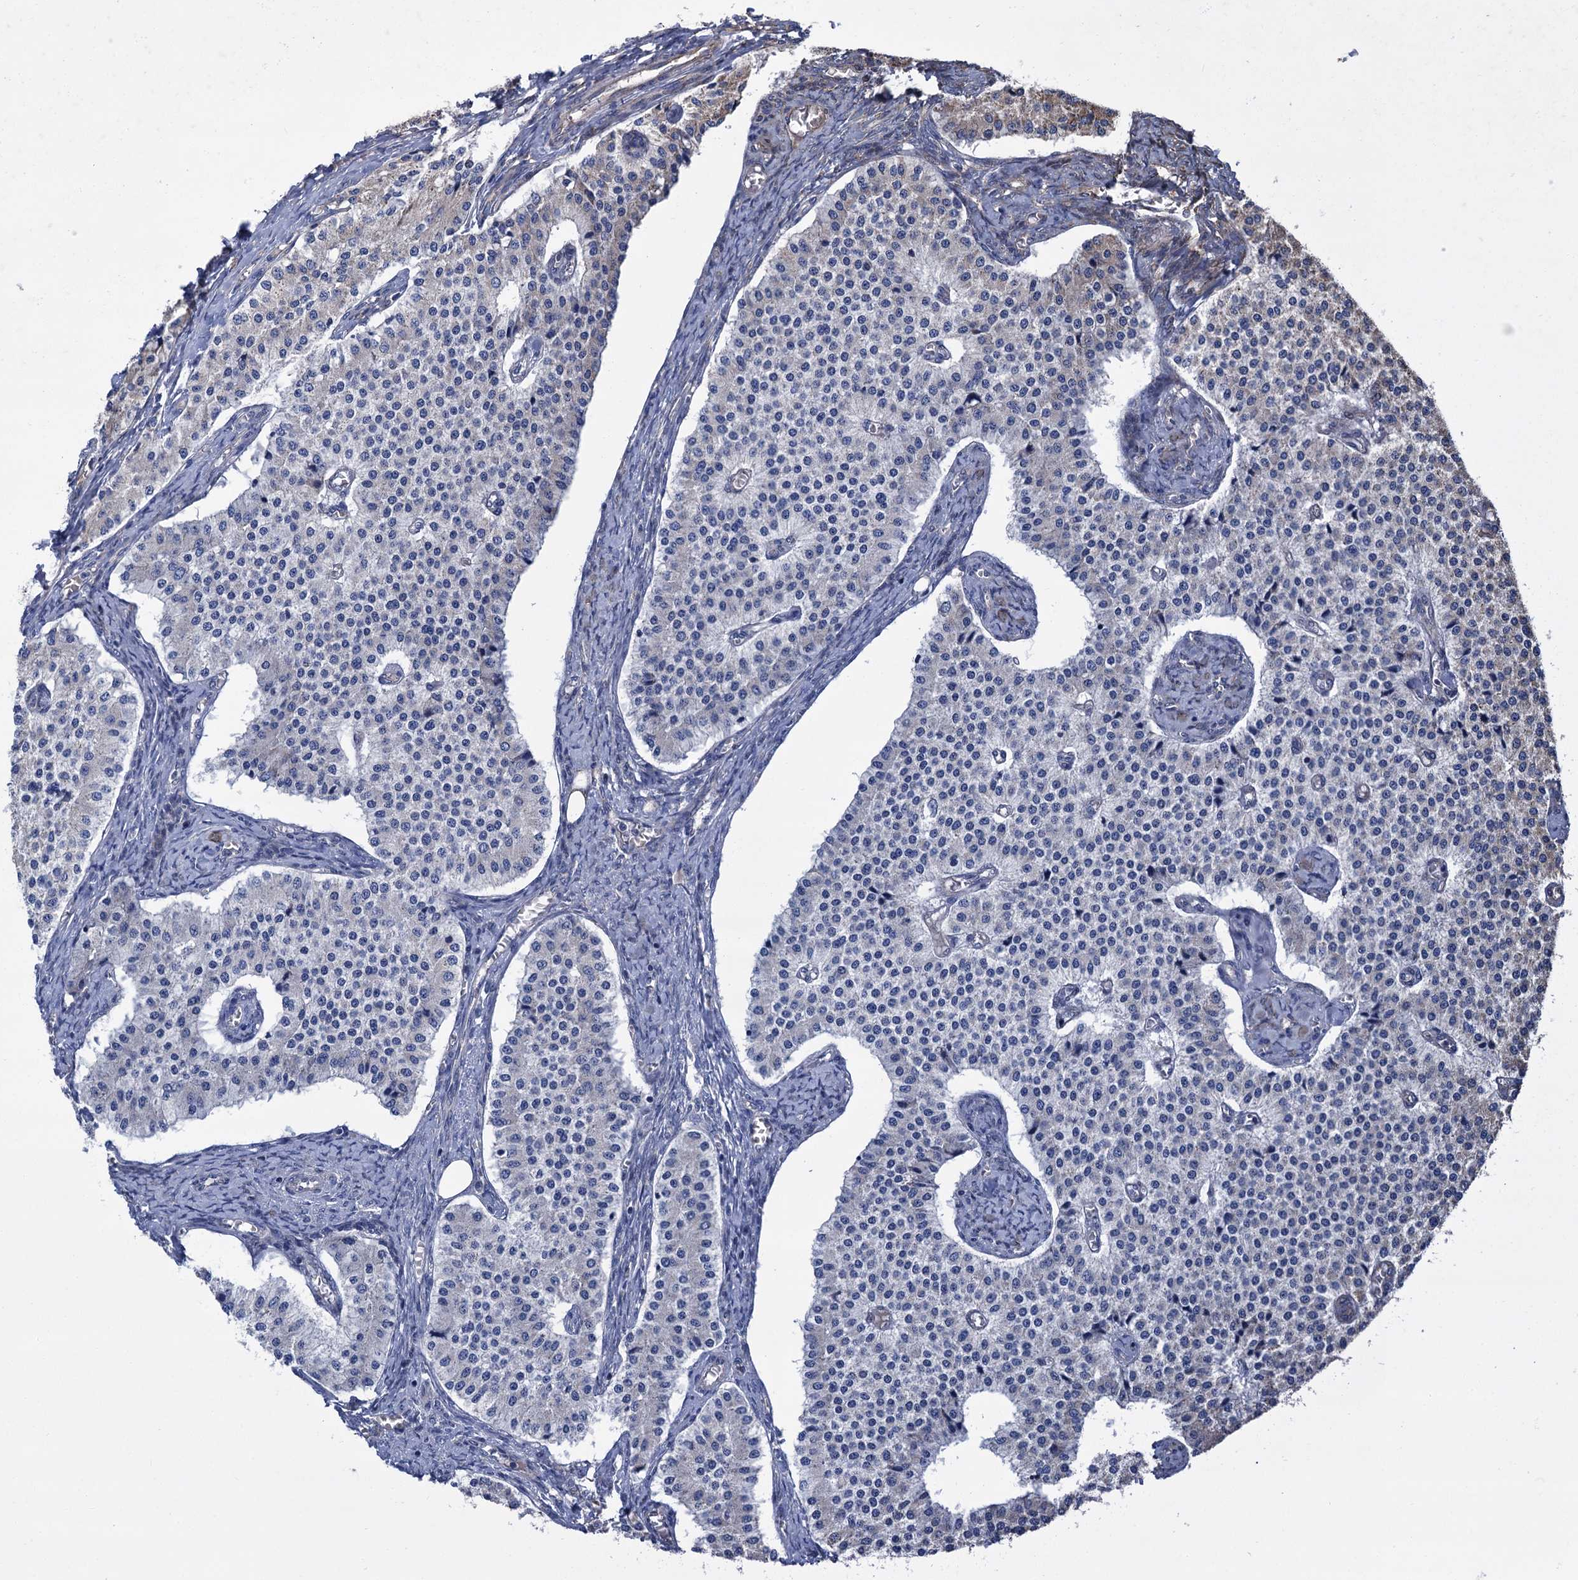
{"staining": {"intensity": "negative", "quantity": "none", "location": "none"}, "tissue": "carcinoid", "cell_type": "Tumor cells", "image_type": "cancer", "snomed": [{"axis": "morphology", "description": "Carcinoid, malignant, NOS"}, {"axis": "topography", "description": "Colon"}], "caption": "Tumor cells are negative for brown protein staining in carcinoid. (DAB (3,3'-diaminobenzidine) IHC visualized using brightfield microscopy, high magnification).", "gene": "LINS1", "patient": {"sex": "female", "age": 52}}